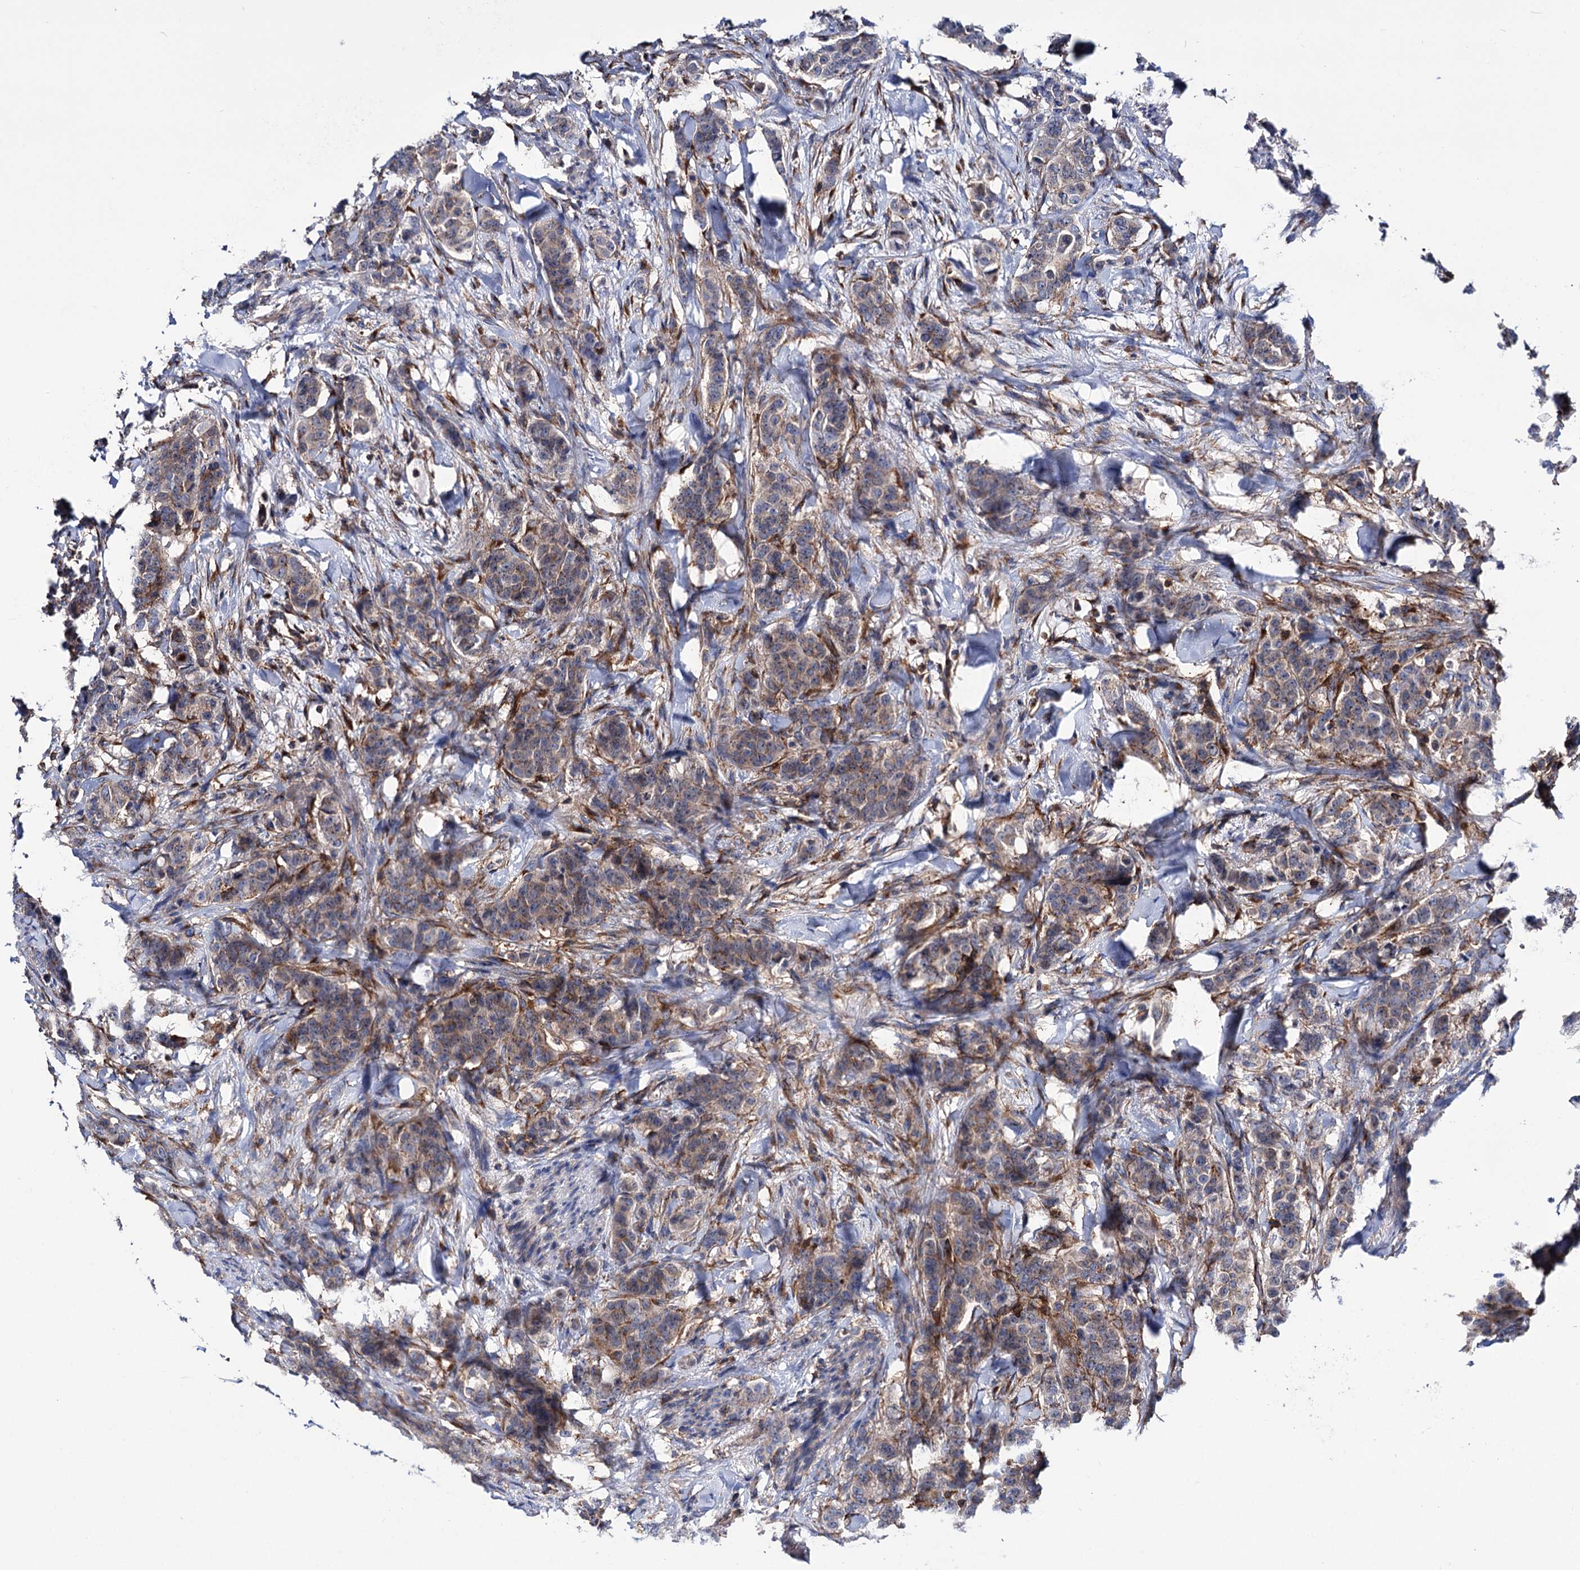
{"staining": {"intensity": "weak", "quantity": "<25%", "location": "cytoplasmic/membranous"}, "tissue": "breast cancer", "cell_type": "Tumor cells", "image_type": "cancer", "snomed": [{"axis": "morphology", "description": "Duct carcinoma"}, {"axis": "topography", "description": "Breast"}], "caption": "An immunohistochemistry histopathology image of breast invasive ductal carcinoma is shown. There is no staining in tumor cells of breast invasive ductal carcinoma.", "gene": "DEF6", "patient": {"sex": "female", "age": 40}}